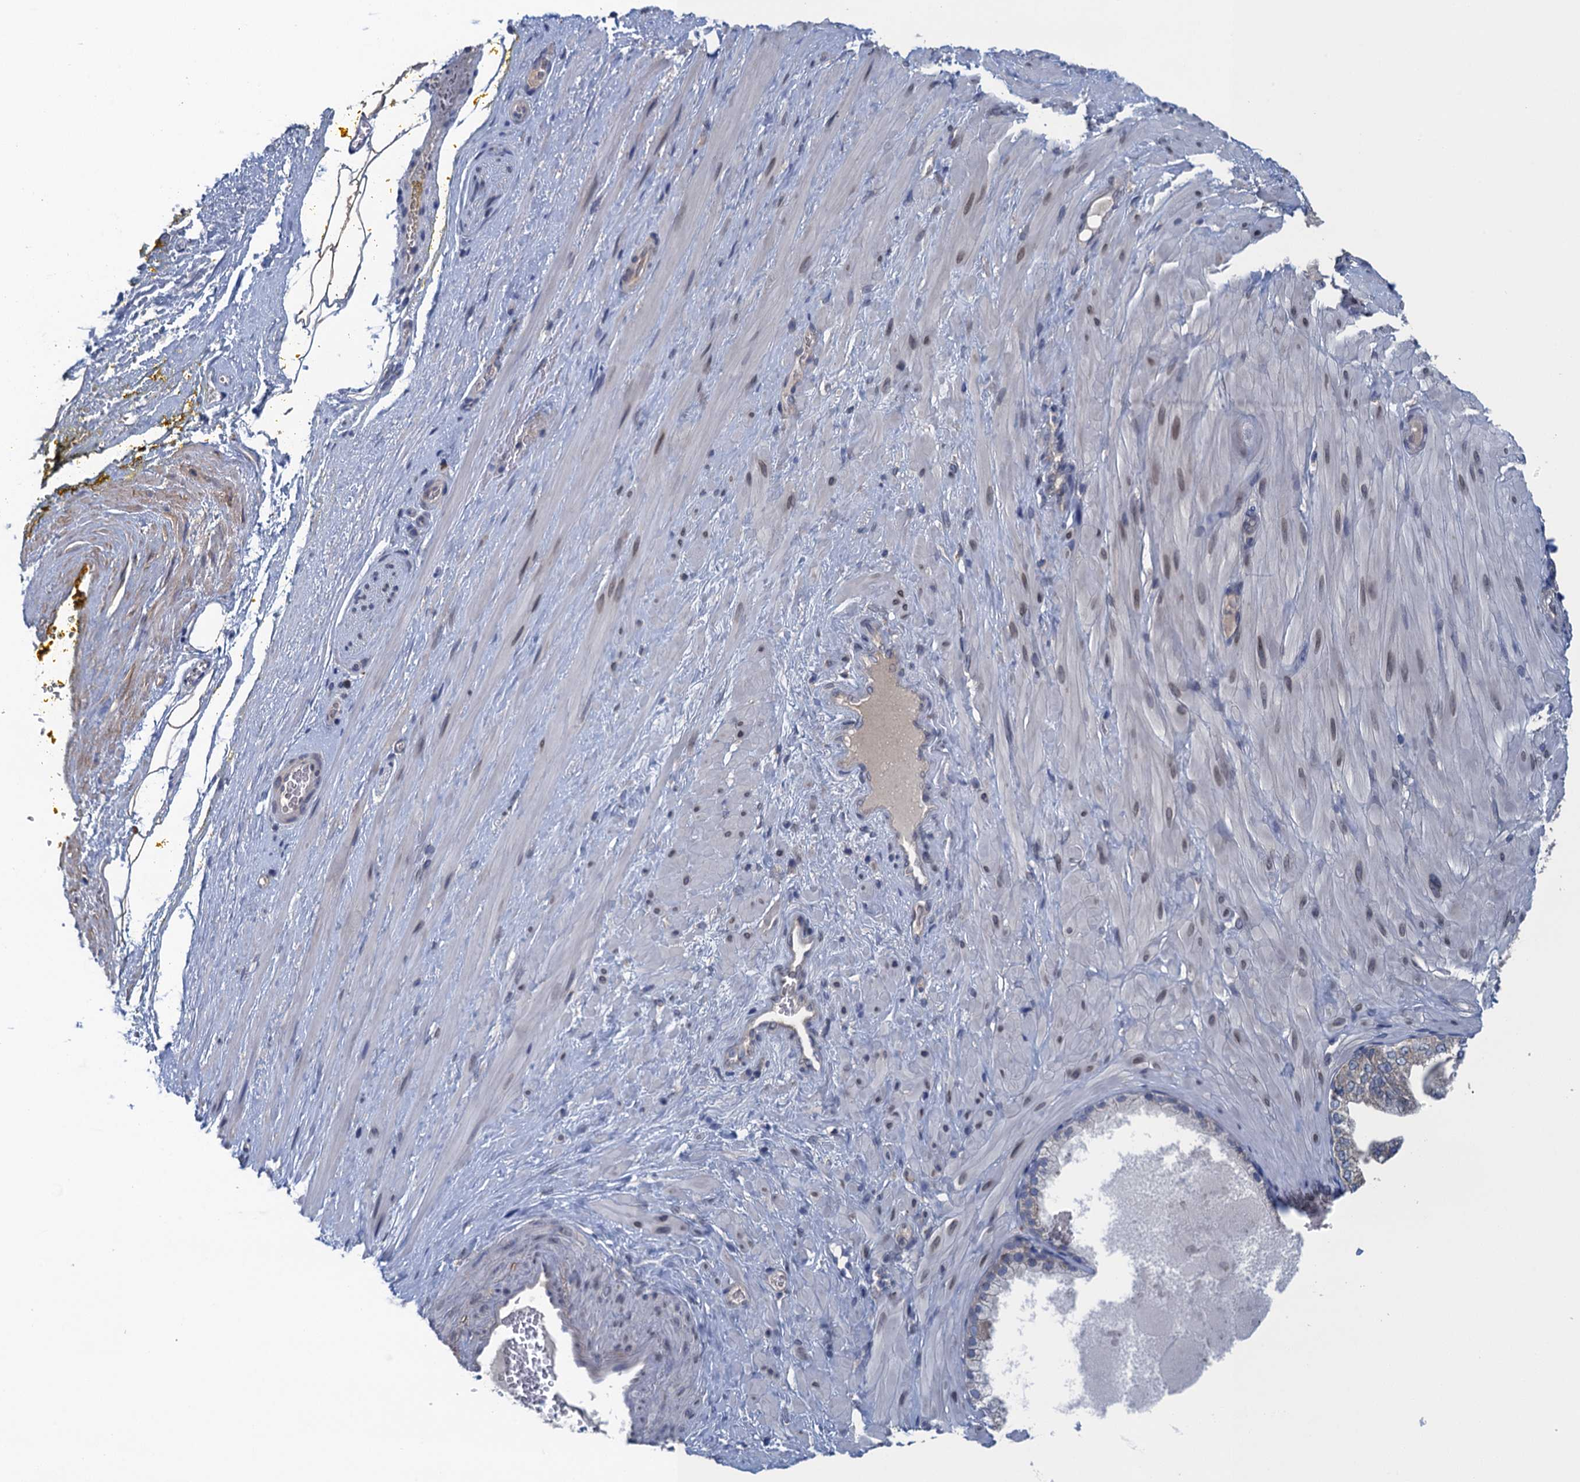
{"staining": {"intensity": "negative", "quantity": "none", "location": "none"}, "tissue": "adipose tissue", "cell_type": "Adipocytes", "image_type": "normal", "snomed": [{"axis": "morphology", "description": "Normal tissue, NOS"}, {"axis": "morphology", "description": "Adenocarcinoma, Low grade"}, {"axis": "topography", "description": "Prostate"}, {"axis": "topography", "description": "Peripheral nerve tissue"}], "caption": "Immunohistochemical staining of normal adipose tissue shows no significant positivity in adipocytes.", "gene": "CTU2", "patient": {"sex": "male", "age": 63}}